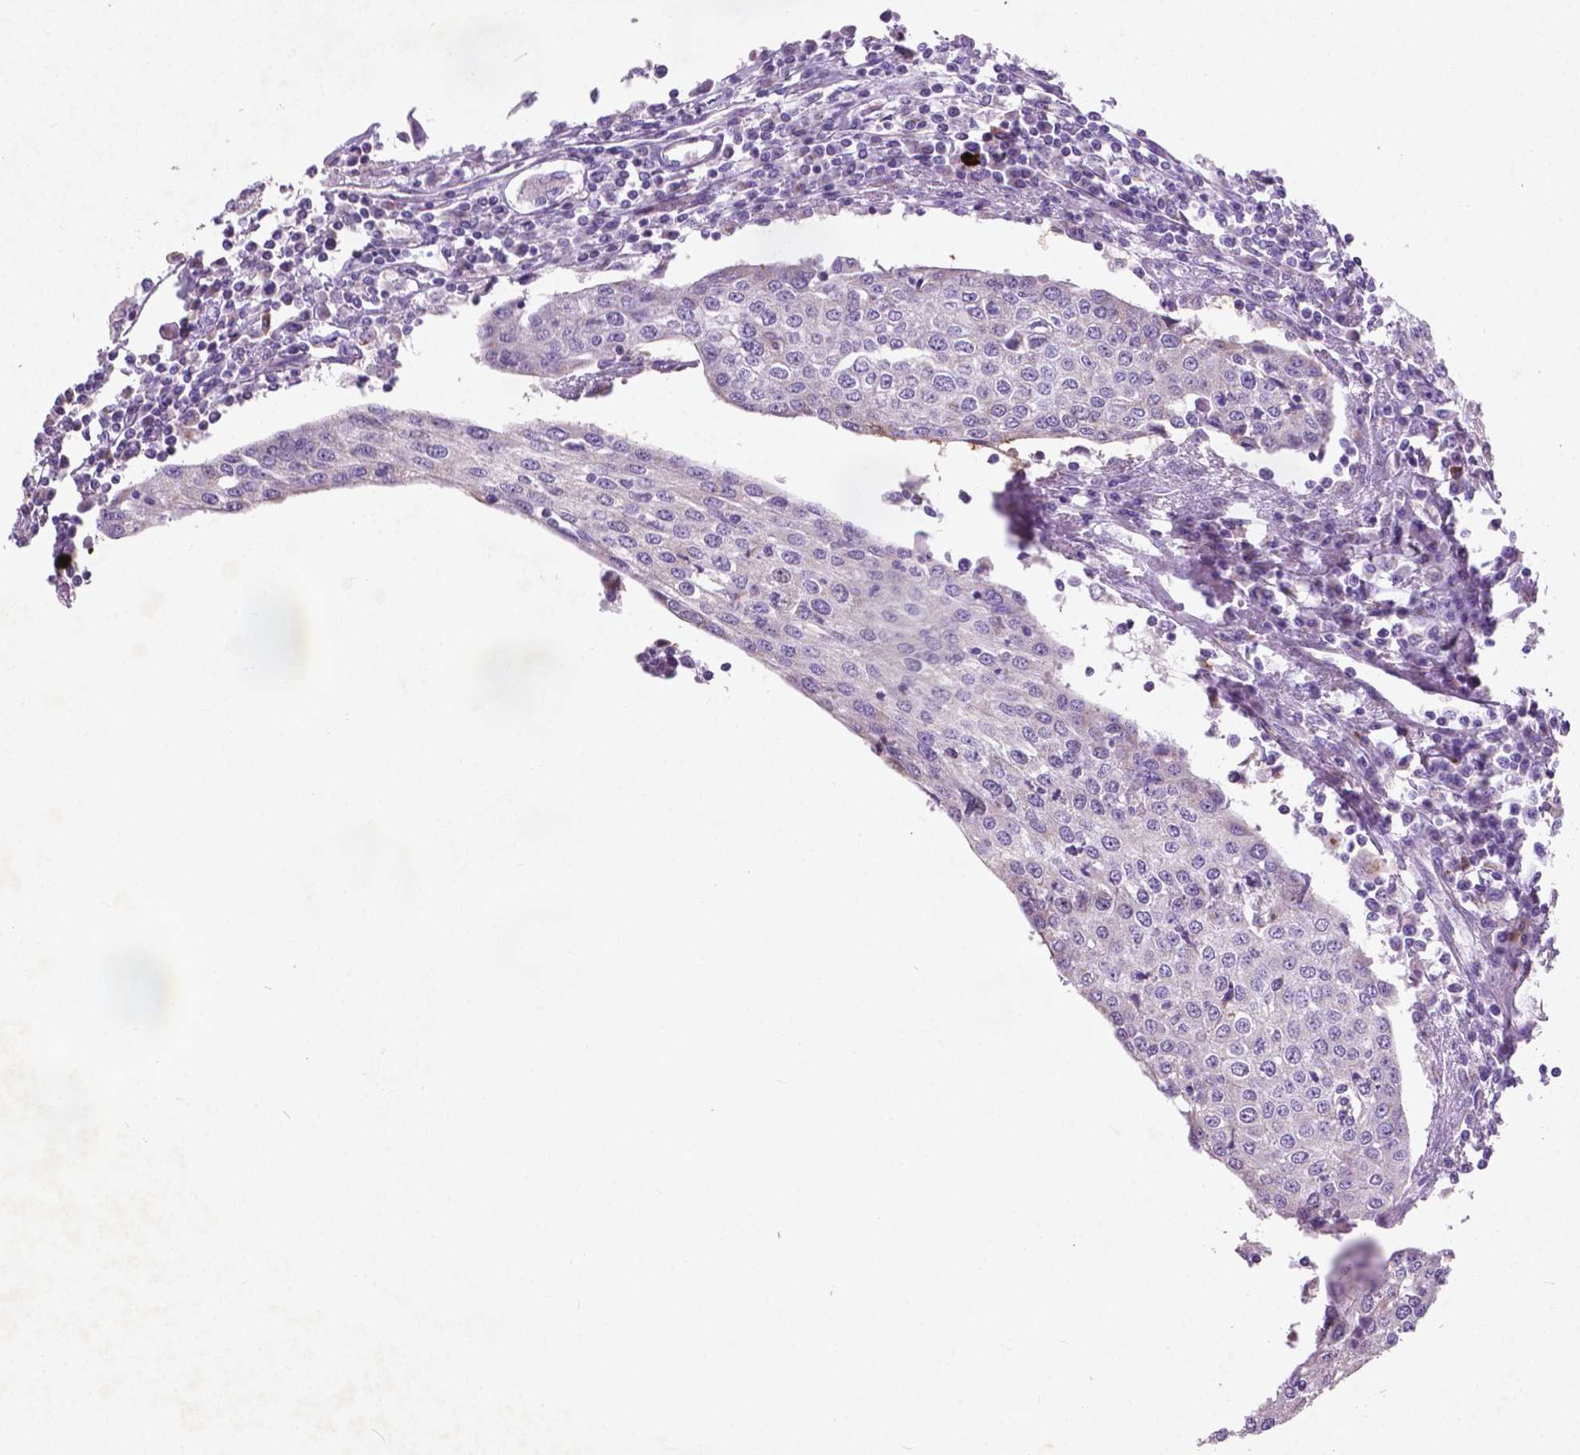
{"staining": {"intensity": "negative", "quantity": "none", "location": "none"}, "tissue": "urothelial cancer", "cell_type": "Tumor cells", "image_type": "cancer", "snomed": [{"axis": "morphology", "description": "Urothelial carcinoma, High grade"}, {"axis": "topography", "description": "Urinary bladder"}], "caption": "A high-resolution image shows IHC staining of urothelial cancer, which reveals no significant positivity in tumor cells.", "gene": "ATG4D", "patient": {"sex": "female", "age": 85}}